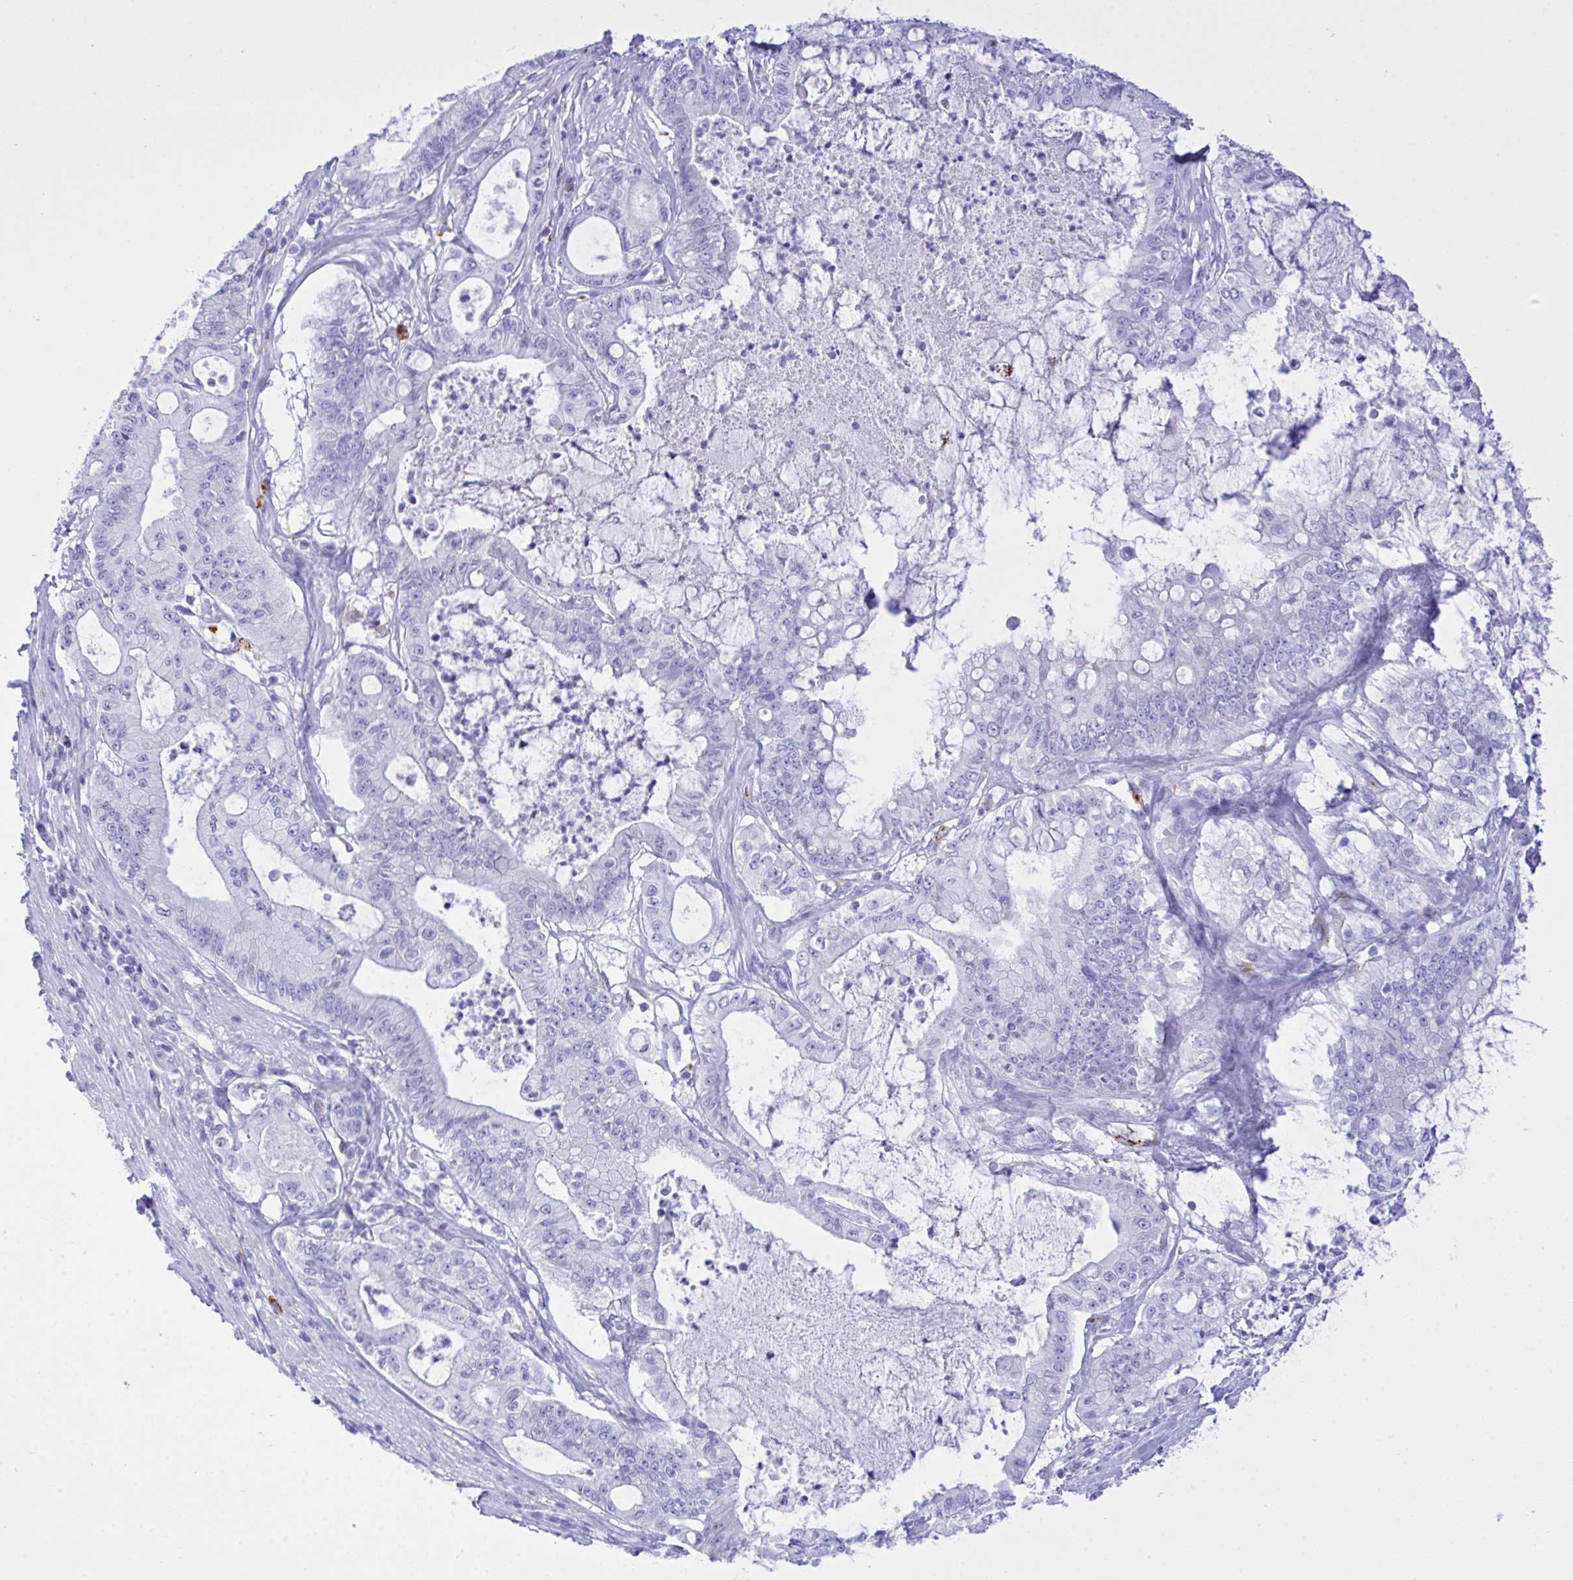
{"staining": {"intensity": "negative", "quantity": "none", "location": "none"}, "tissue": "pancreatic cancer", "cell_type": "Tumor cells", "image_type": "cancer", "snomed": [{"axis": "morphology", "description": "Adenocarcinoma, NOS"}, {"axis": "topography", "description": "Pancreas"}], "caption": "Immunohistochemical staining of pancreatic cancer displays no significant expression in tumor cells.", "gene": "SELENOV", "patient": {"sex": "male", "age": 71}}